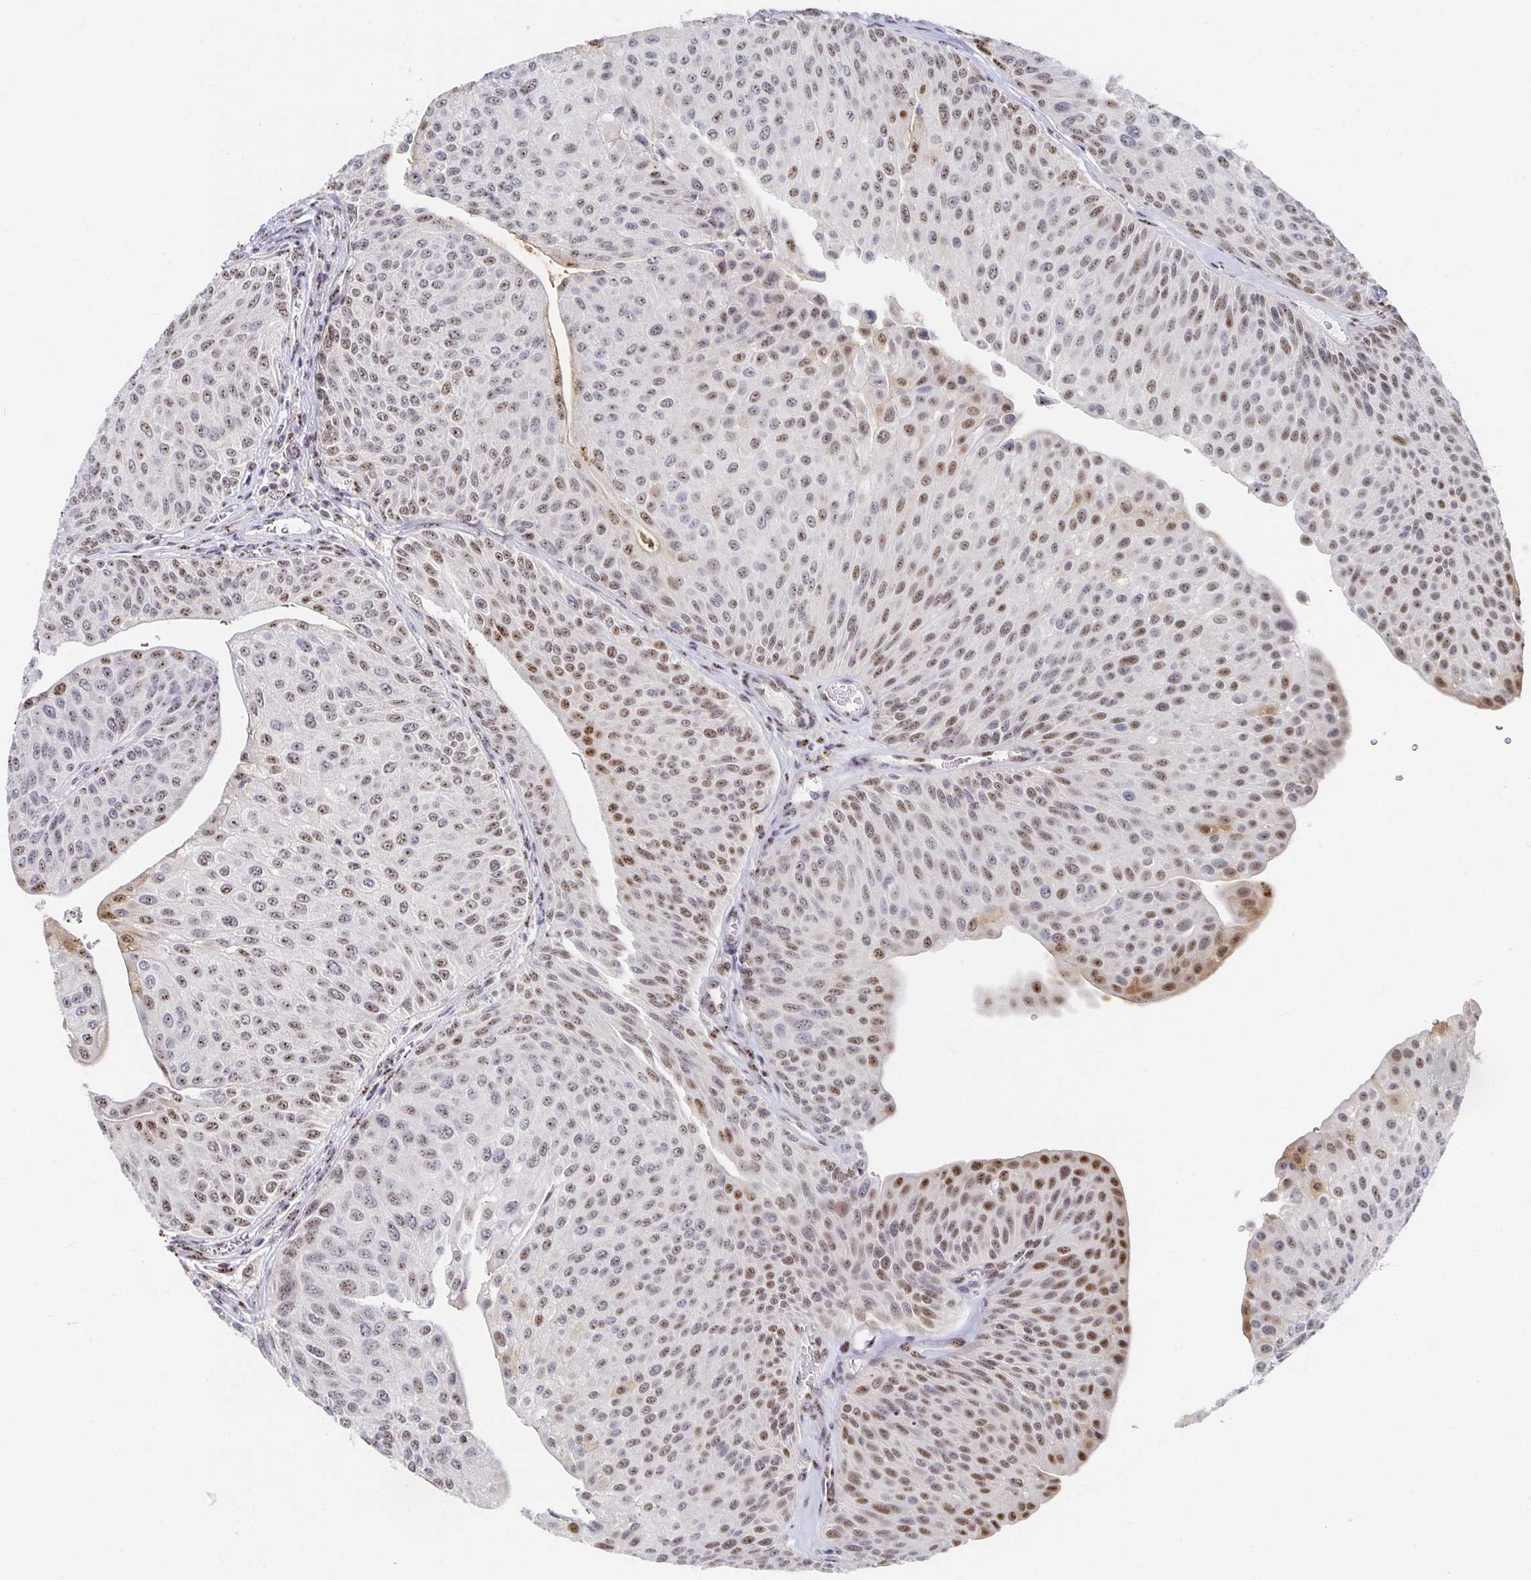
{"staining": {"intensity": "moderate", "quantity": "25%-75%", "location": "nuclear"}, "tissue": "urothelial cancer", "cell_type": "Tumor cells", "image_type": "cancer", "snomed": [{"axis": "morphology", "description": "Urothelial carcinoma, NOS"}, {"axis": "topography", "description": "Urinary bladder"}], "caption": "DAB immunohistochemical staining of human transitional cell carcinoma exhibits moderate nuclear protein staining in about 25%-75% of tumor cells.", "gene": "CLIC3", "patient": {"sex": "male", "age": 67}}